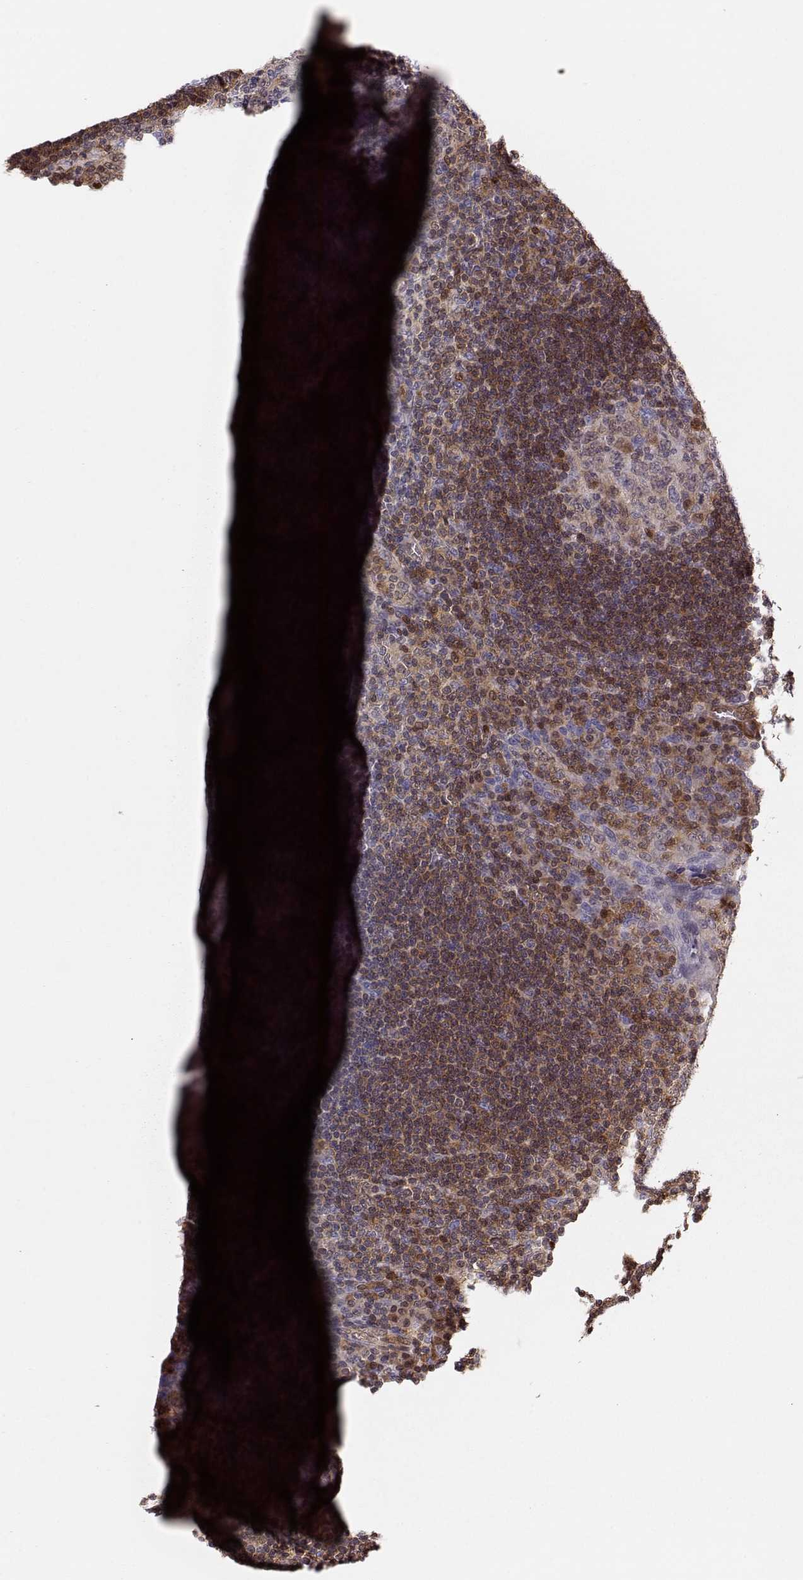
{"staining": {"intensity": "moderate", "quantity": "<25%", "location": "cytoplasmic/membranous"}, "tissue": "tonsil", "cell_type": "Germinal center cells", "image_type": "normal", "snomed": [{"axis": "morphology", "description": "Normal tissue, NOS"}, {"axis": "topography", "description": "Tonsil"}], "caption": "Approximately <25% of germinal center cells in benign tonsil demonstrate moderate cytoplasmic/membranous protein positivity as visualized by brown immunohistochemical staining.", "gene": "PNP", "patient": {"sex": "male", "age": 17}}